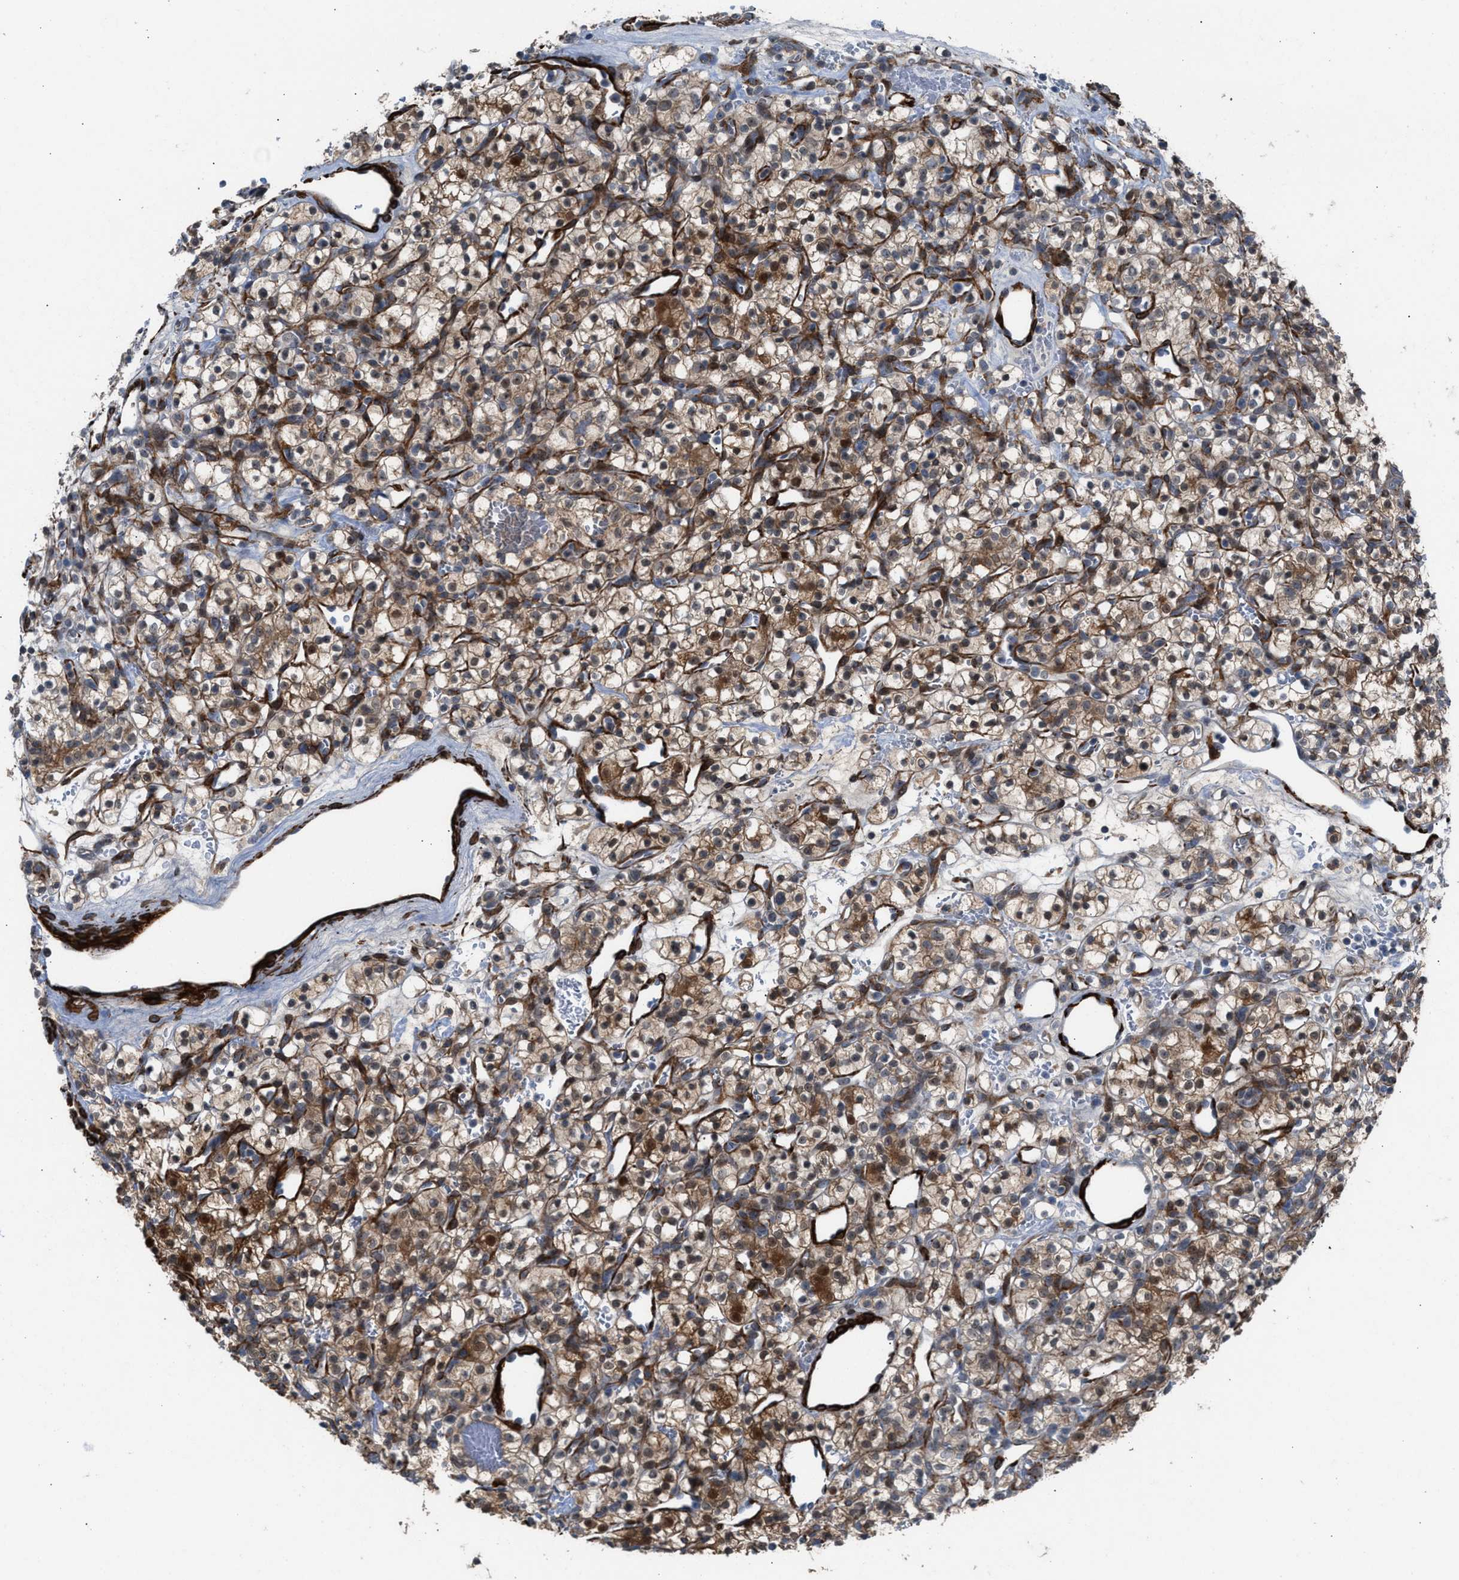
{"staining": {"intensity": "moderate", "quantity": ">75%", "location": "cytoplasmic/membranous"}, "tissue": "renal cancer", "cell_type": "Tumor cells", "image_type": "cancer", "snomed": [{"axis": "morphology", "description": "Adenocarcinoma, NOS"}, {"axis": "topography", "description": "Kidney"}], "caption": "Immunohistochemistry (IHC) photomicrograph of neoplastic tissue: adenocarcinoma (renal) stained using immunohistochemistry (IHC) exhibits medium levels of moderate protein expression localized specifically in the cytoplasmic/membranous of tumor cells, appearing as a cytoplasmic/membranous brown color.", "gene": "NQO2", "patient": {"sex": "female", "age": 57}}